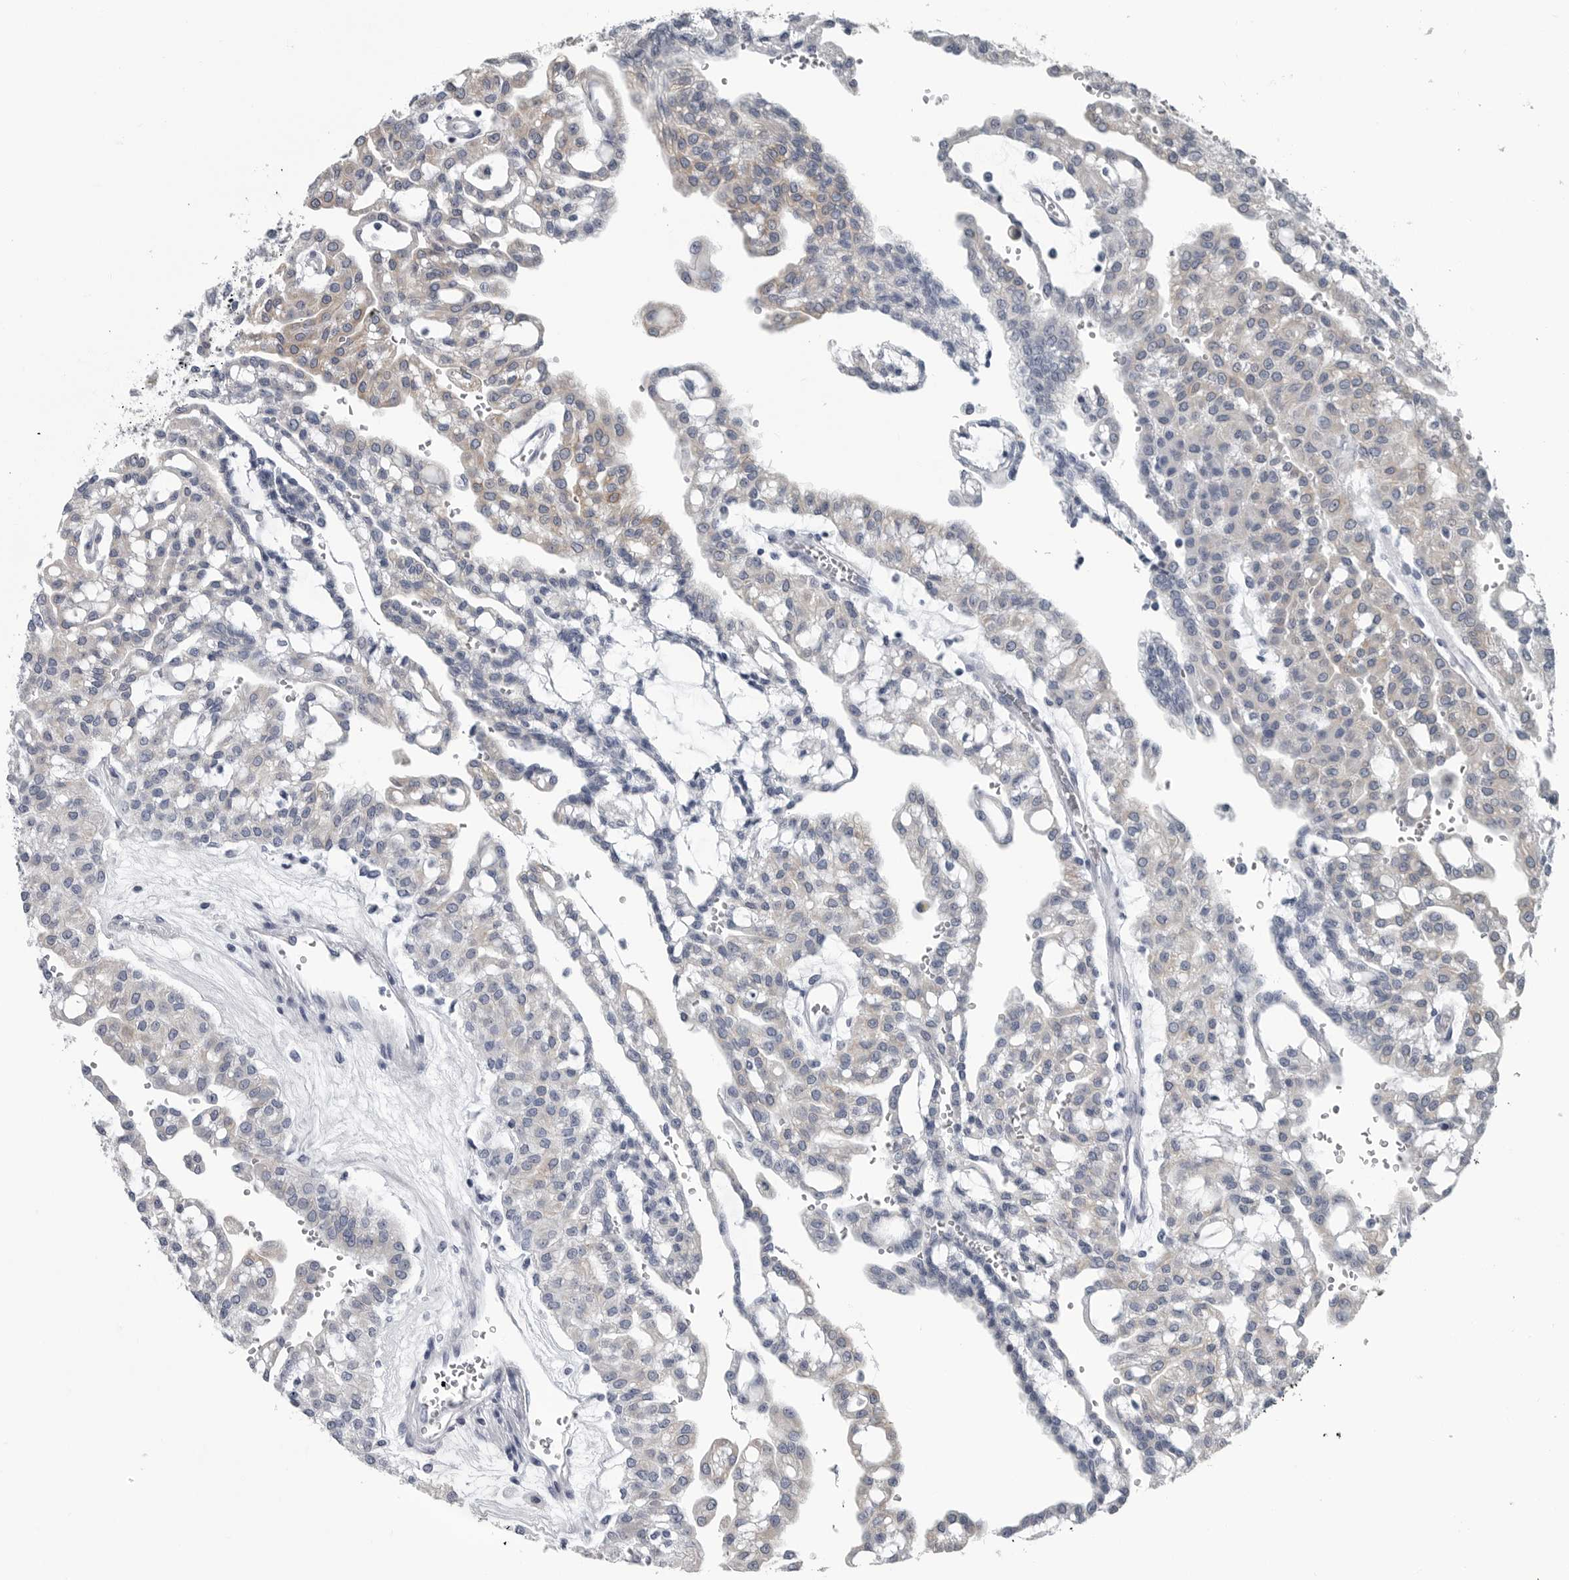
{"staining": {"intensity": "weak", "quantity": "<25%", "location": "cytoplasmic/membranous"}, "tissue": "renal cancer", "cell_type": "Tumor cells", "image_type": "cancer", "snomed": [{"axis": "morphology", "description": "Adenocarcinoma, NOS"}, {"axis": "topography", "description": "Kidney"}], "caption": "A photomicrograph of adenocarcinoma (renal) stained for a protein reveals no brown staining in tumor cells.", "gene": "MYOC", "patient": {"sex": "male", "age": 63}}